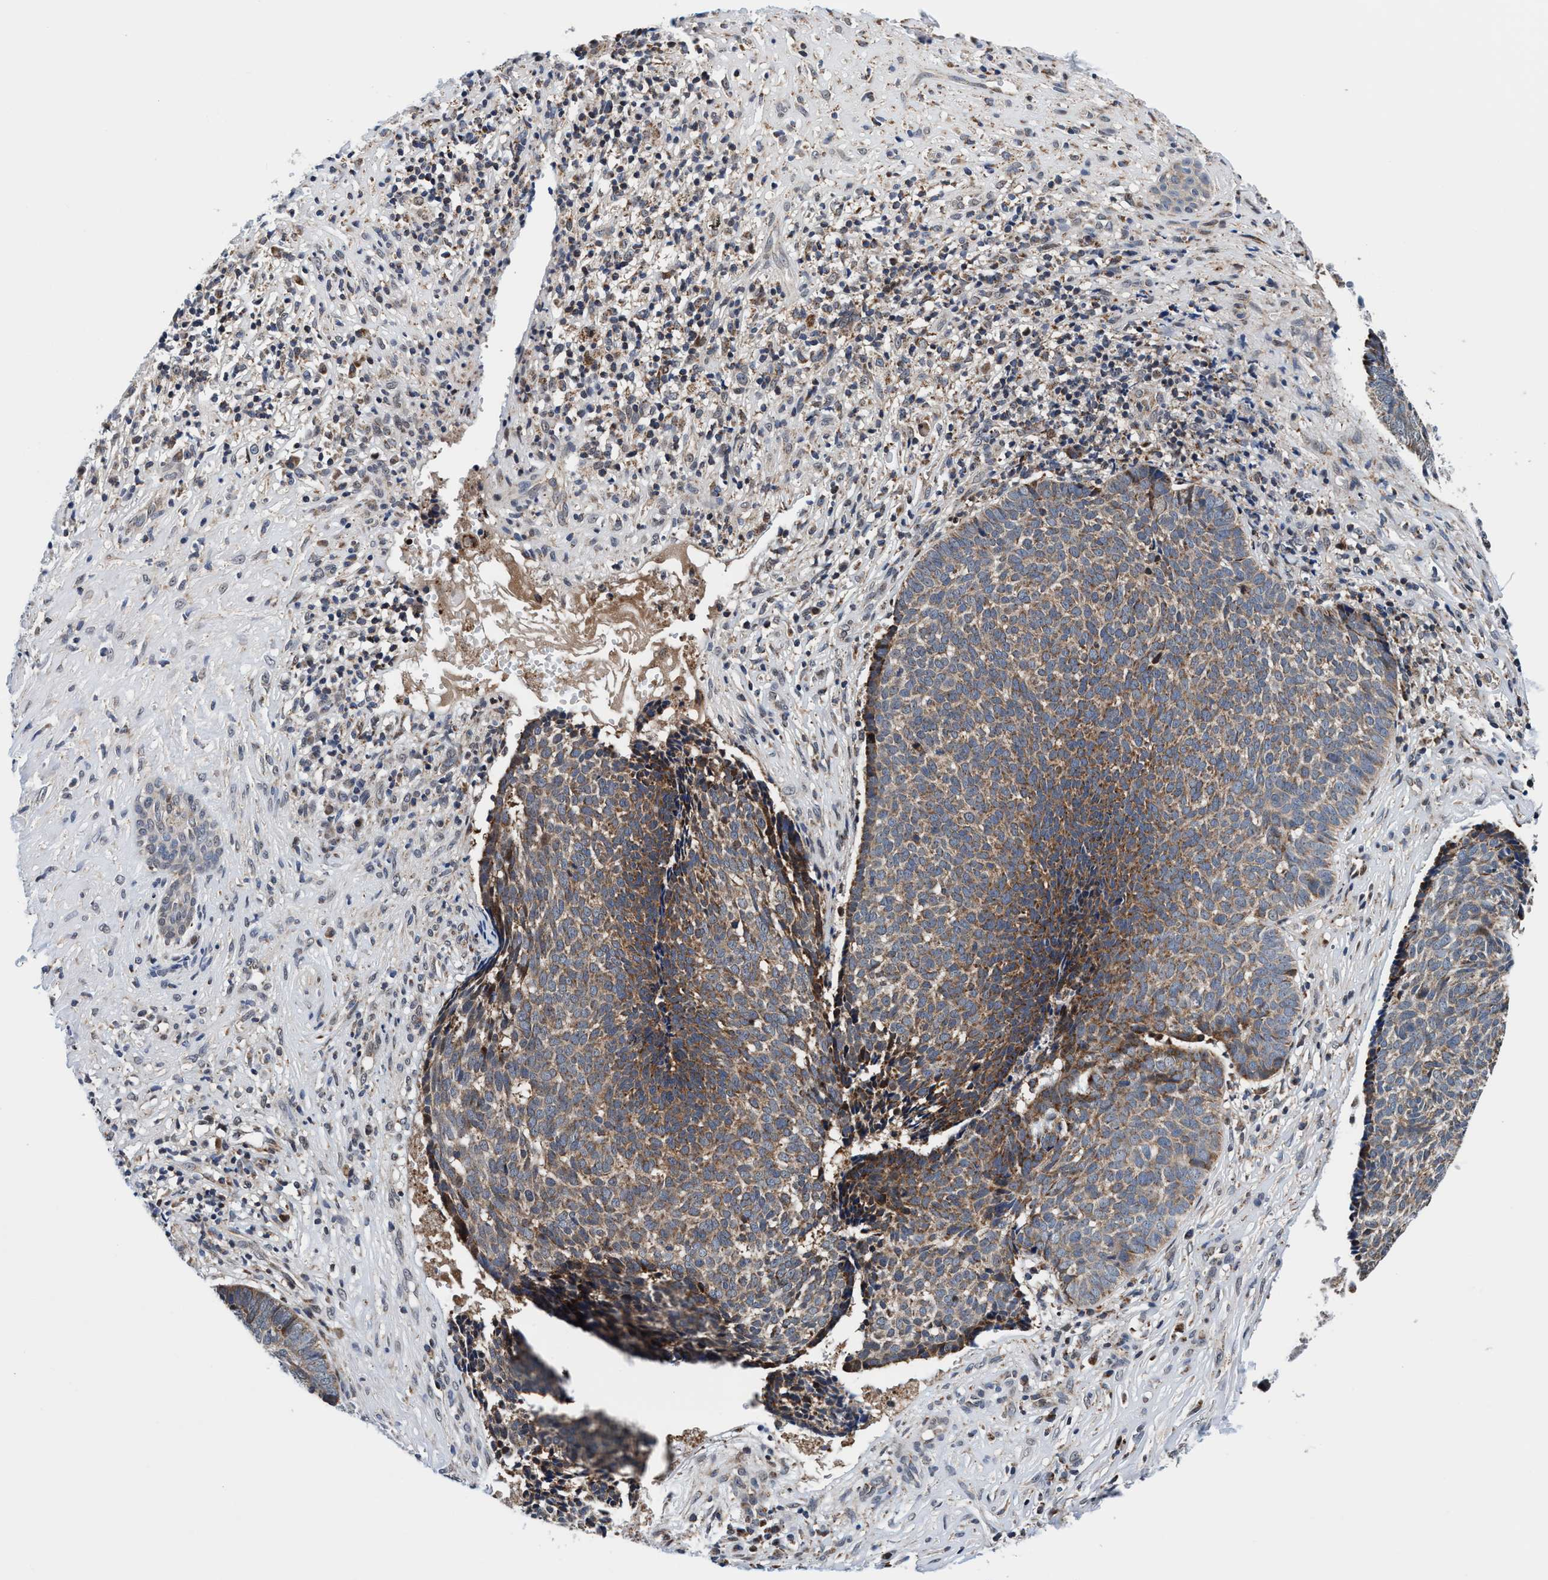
{"staining": {"intensity": "weak", "quantity": ">75%", "location": "cytoplasmic/membranous"}, "tissue": "skin cancer", "cell_type": "Tumor cells", "image_type": "cancer", "snomed": [{"axis": "morphology", "description": "Basal cell carcinoma"}, {"axis": "topography", "description": "Skin"}], "caption": "Immunohistochemistry (IHC) staining of skin basal cell carcinoma, which displays low levels of weak cytoplasmic/membranous expression in approximately >75% of tumor cells indicating weak cytoplasmic/membranous protein staining. The staining was performed using DAB (brown) for protein detection and nuclei were counterstained in hematoxylin (blue).", "gene": "AGAP2", "patient": {"sex": "male", "age": 84}}